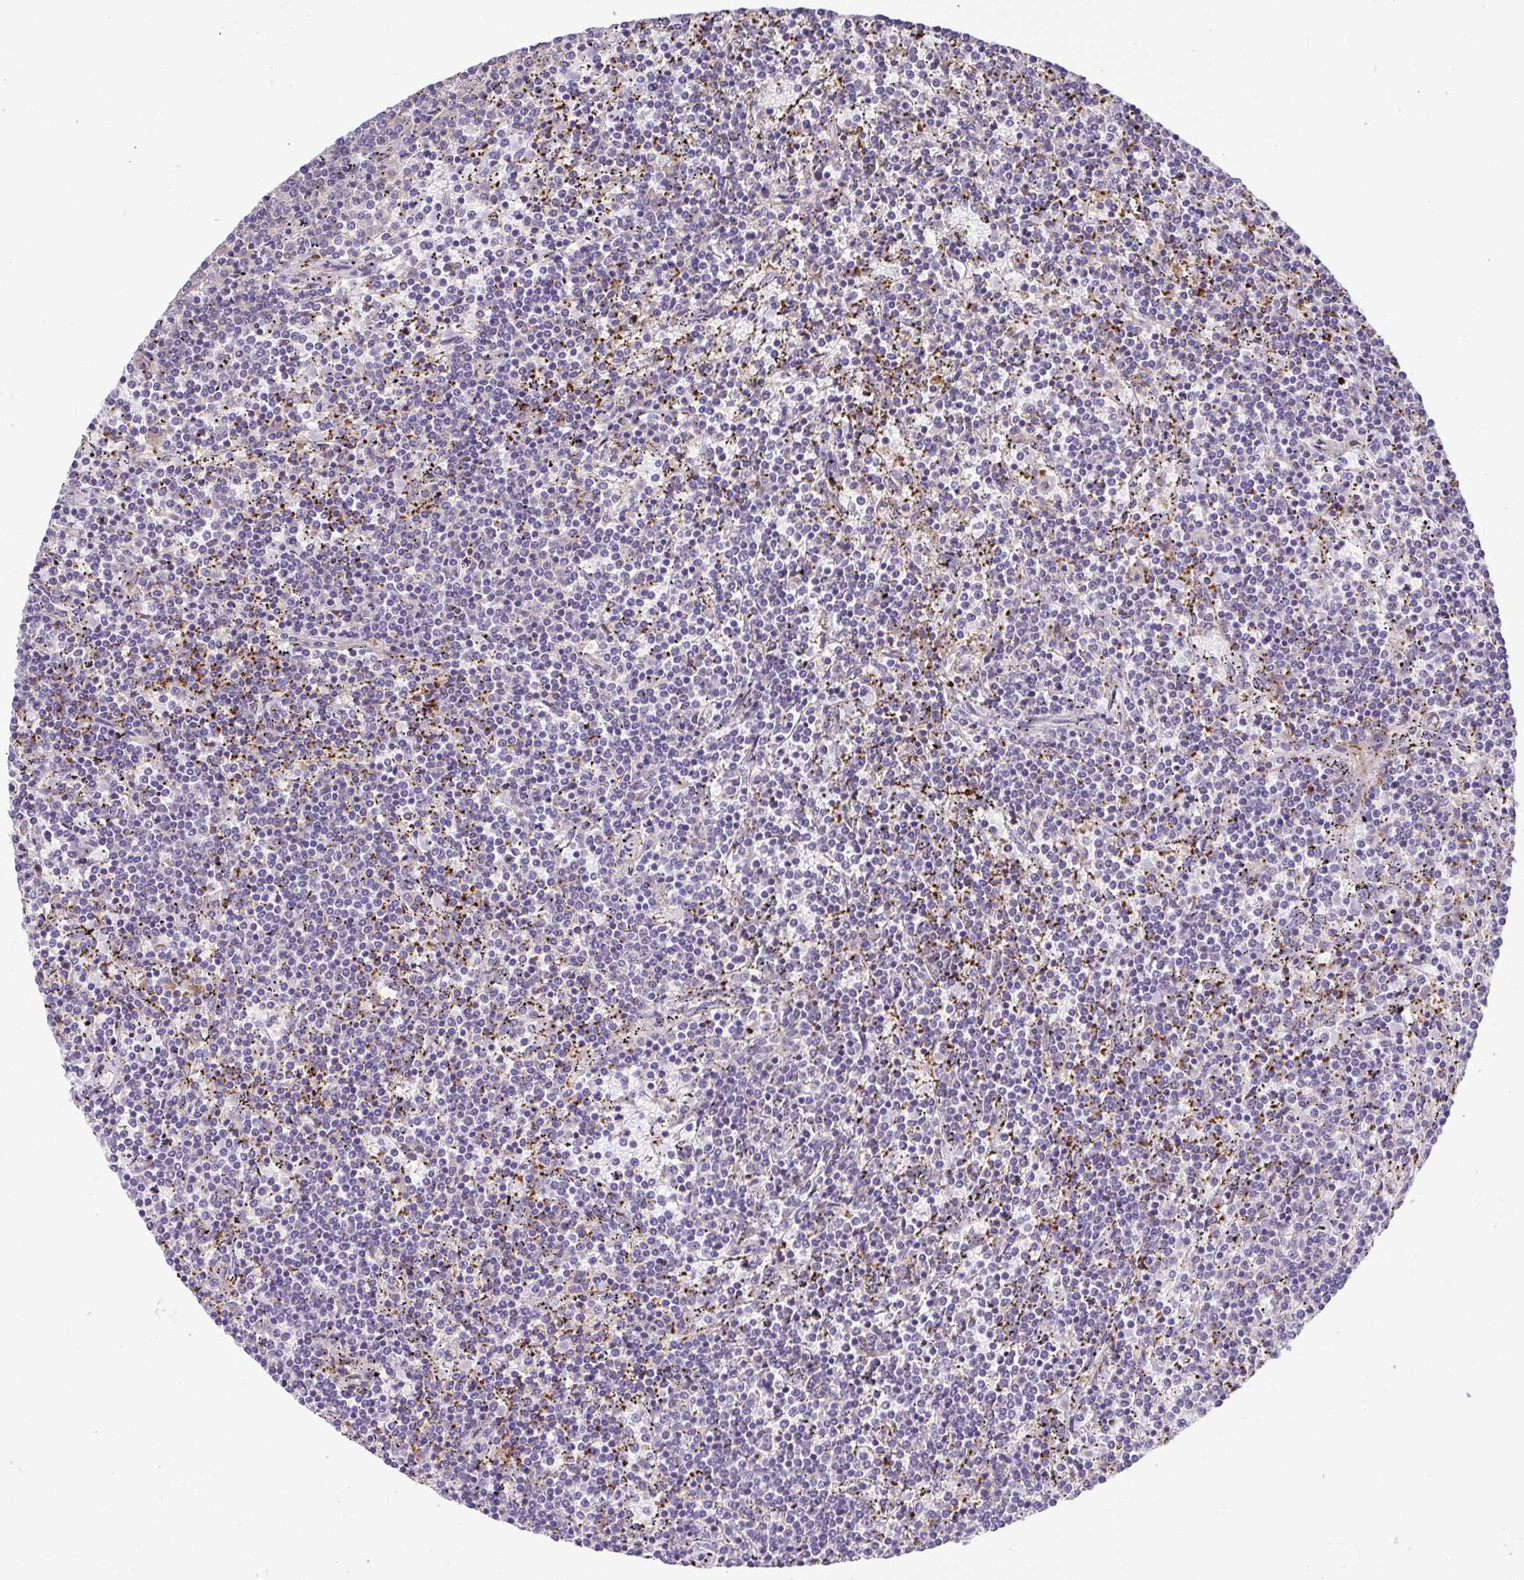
{"staining": {"intensity": "negative", "quantity": "none", "location": "none"}, "tissue": "lymphoma", "cell_type": "Tumor cells", "image_type": "cancer", "snomed": [{"axis": "morphology", "description": "Malignant lymphoma, non-Hodgkin's type, Low grade"}, {"axis": "topography", "description": "Spleen"}], "caption": "The immunohistochemistry (IHC) micrograph has no significant staining in tumor cells of lymphoma tissue. (DAB (3,3'-diaminobenzidine) immunohistochemistry with hematoxylin counter stain).", "gene": "PRR14L", "patient": {"sex": "female", "age": 50}}